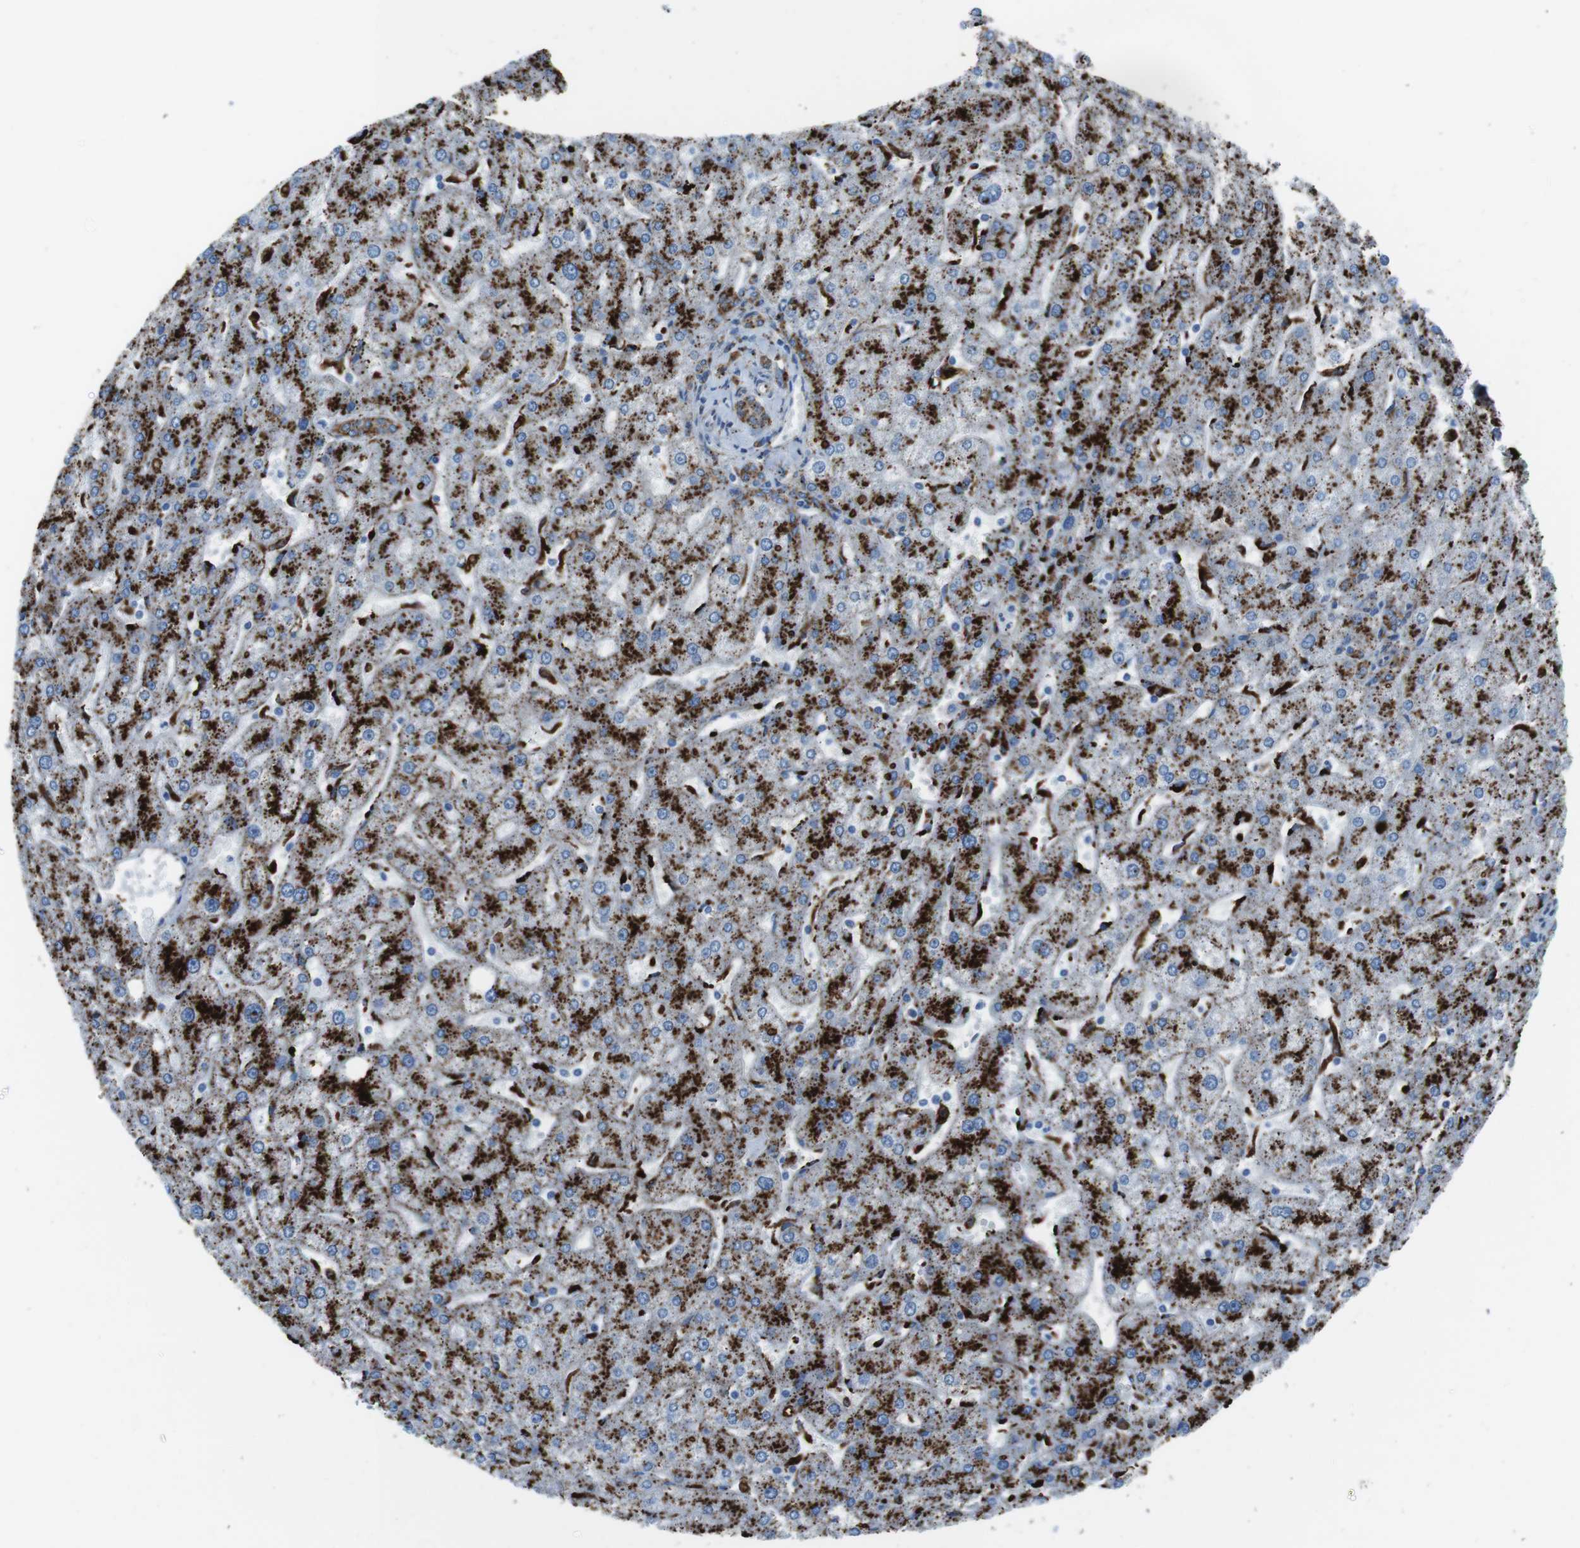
{"staining": {"intensity": "moderate", "quantity": ">75%", "location": "cytoplasmic/membranous"}, "tissue": "liver", "cell_type": "Cholangiocytes", "image_type": "normal", "snomed": [{"axis": "morphology", "description": "Normal tissue, NOS"}, {"axis": "topography", "description": "Liver"}], "caption": "This is an image of IHC staining of unremarkable liver, which shows moderate staining in the cytoplasmic/membranous of cholangiocytes.", "gene": "SCARB2", "patient": {"sex": "male", "age": 67}}